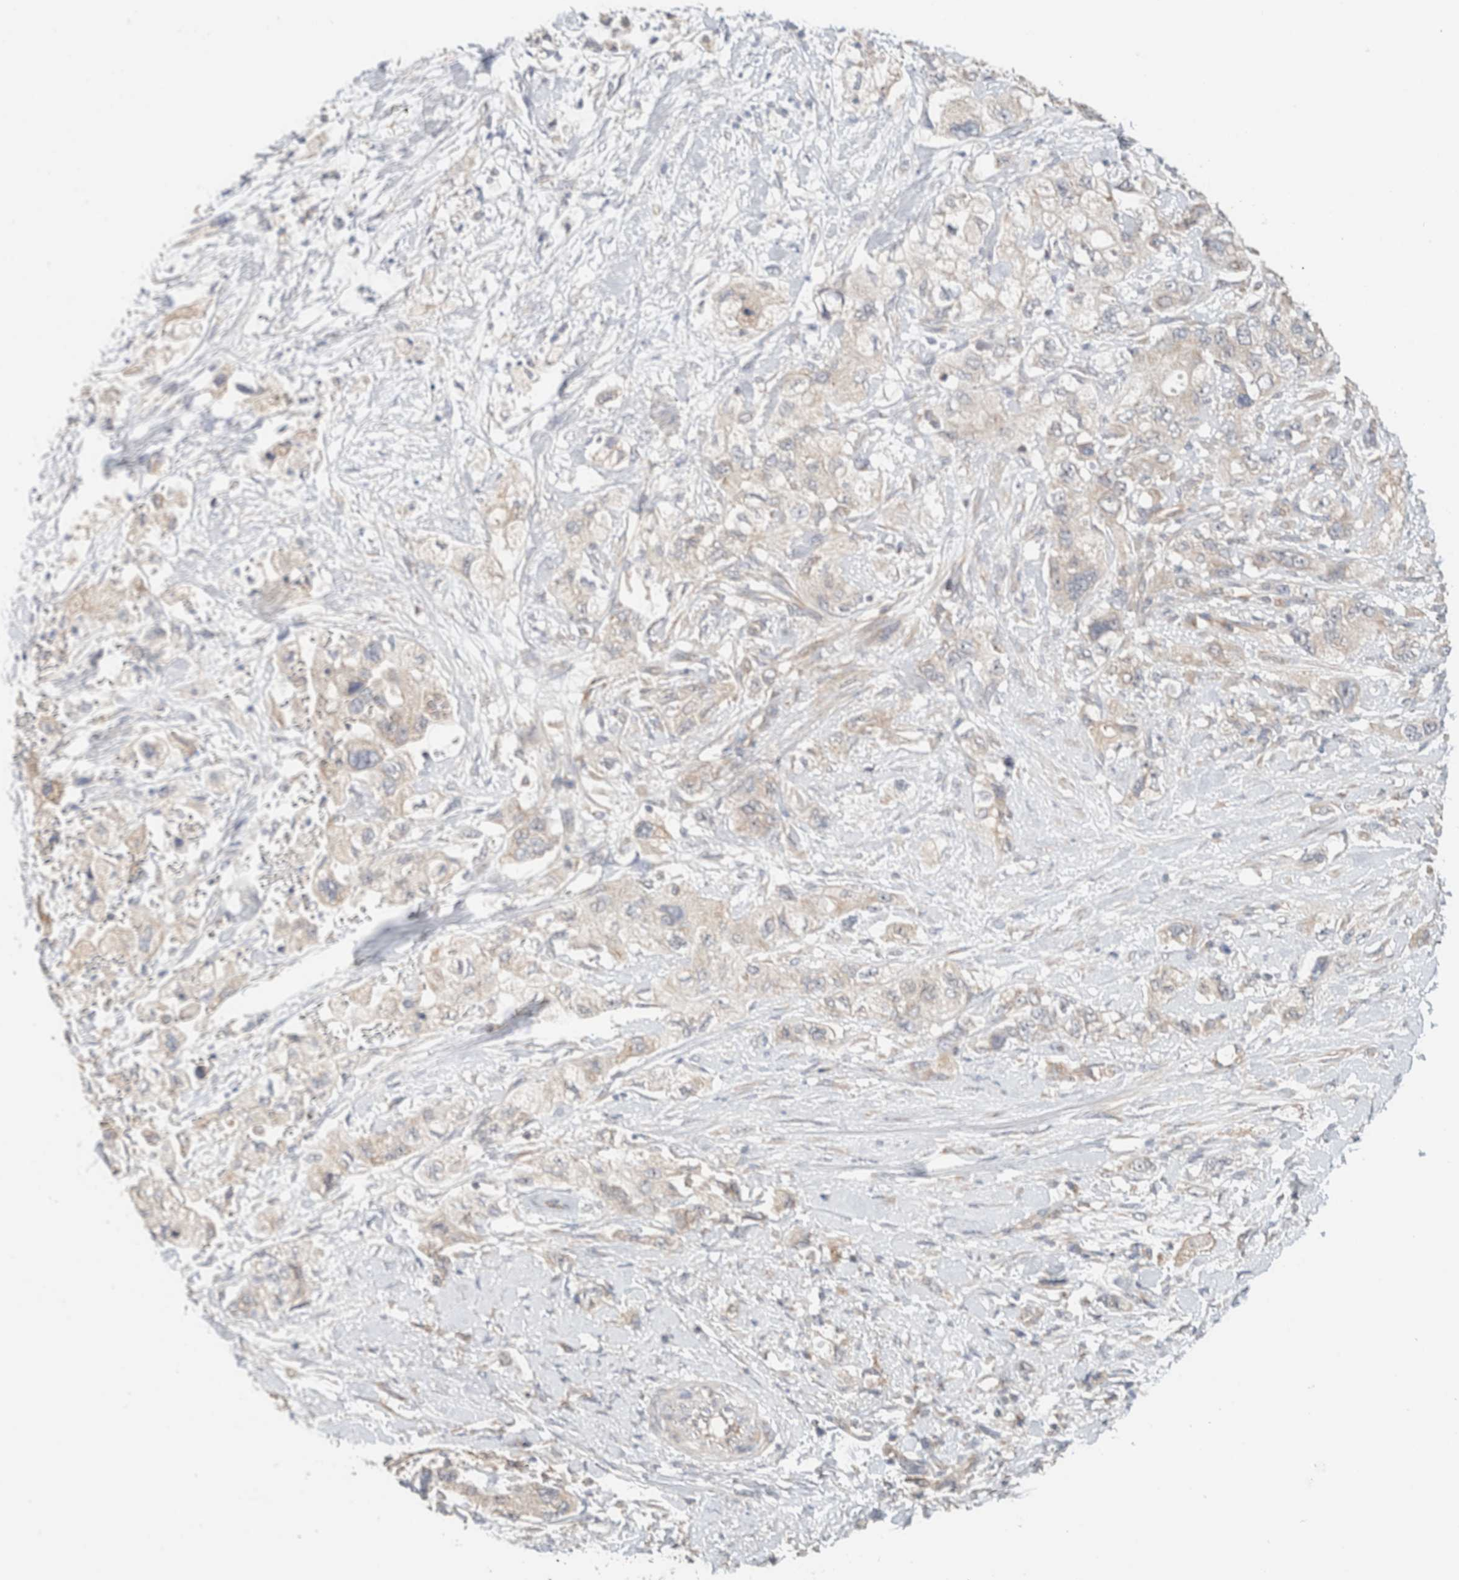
{"staining": {"intensity": "weak", "quantity": "<25%", "location": "cytoplasmic/membranous"}, "tissue": "pancreatic cancer", "cell_type": "Tumor cells", "image_type": "cancer", "snomed": [{"axis": "morphology", "description": "Adenocarcinoma, NOS"}, {"axis": "topography", "description": "Pancreas"}], "caption": "Adenocarcinoma (pancreatic) stained for a protein using immunohistochemistry (IHC) reveals no staining tumor cells.", "gene": "CA13", "patient": {"sex": "female", "age": 73}}